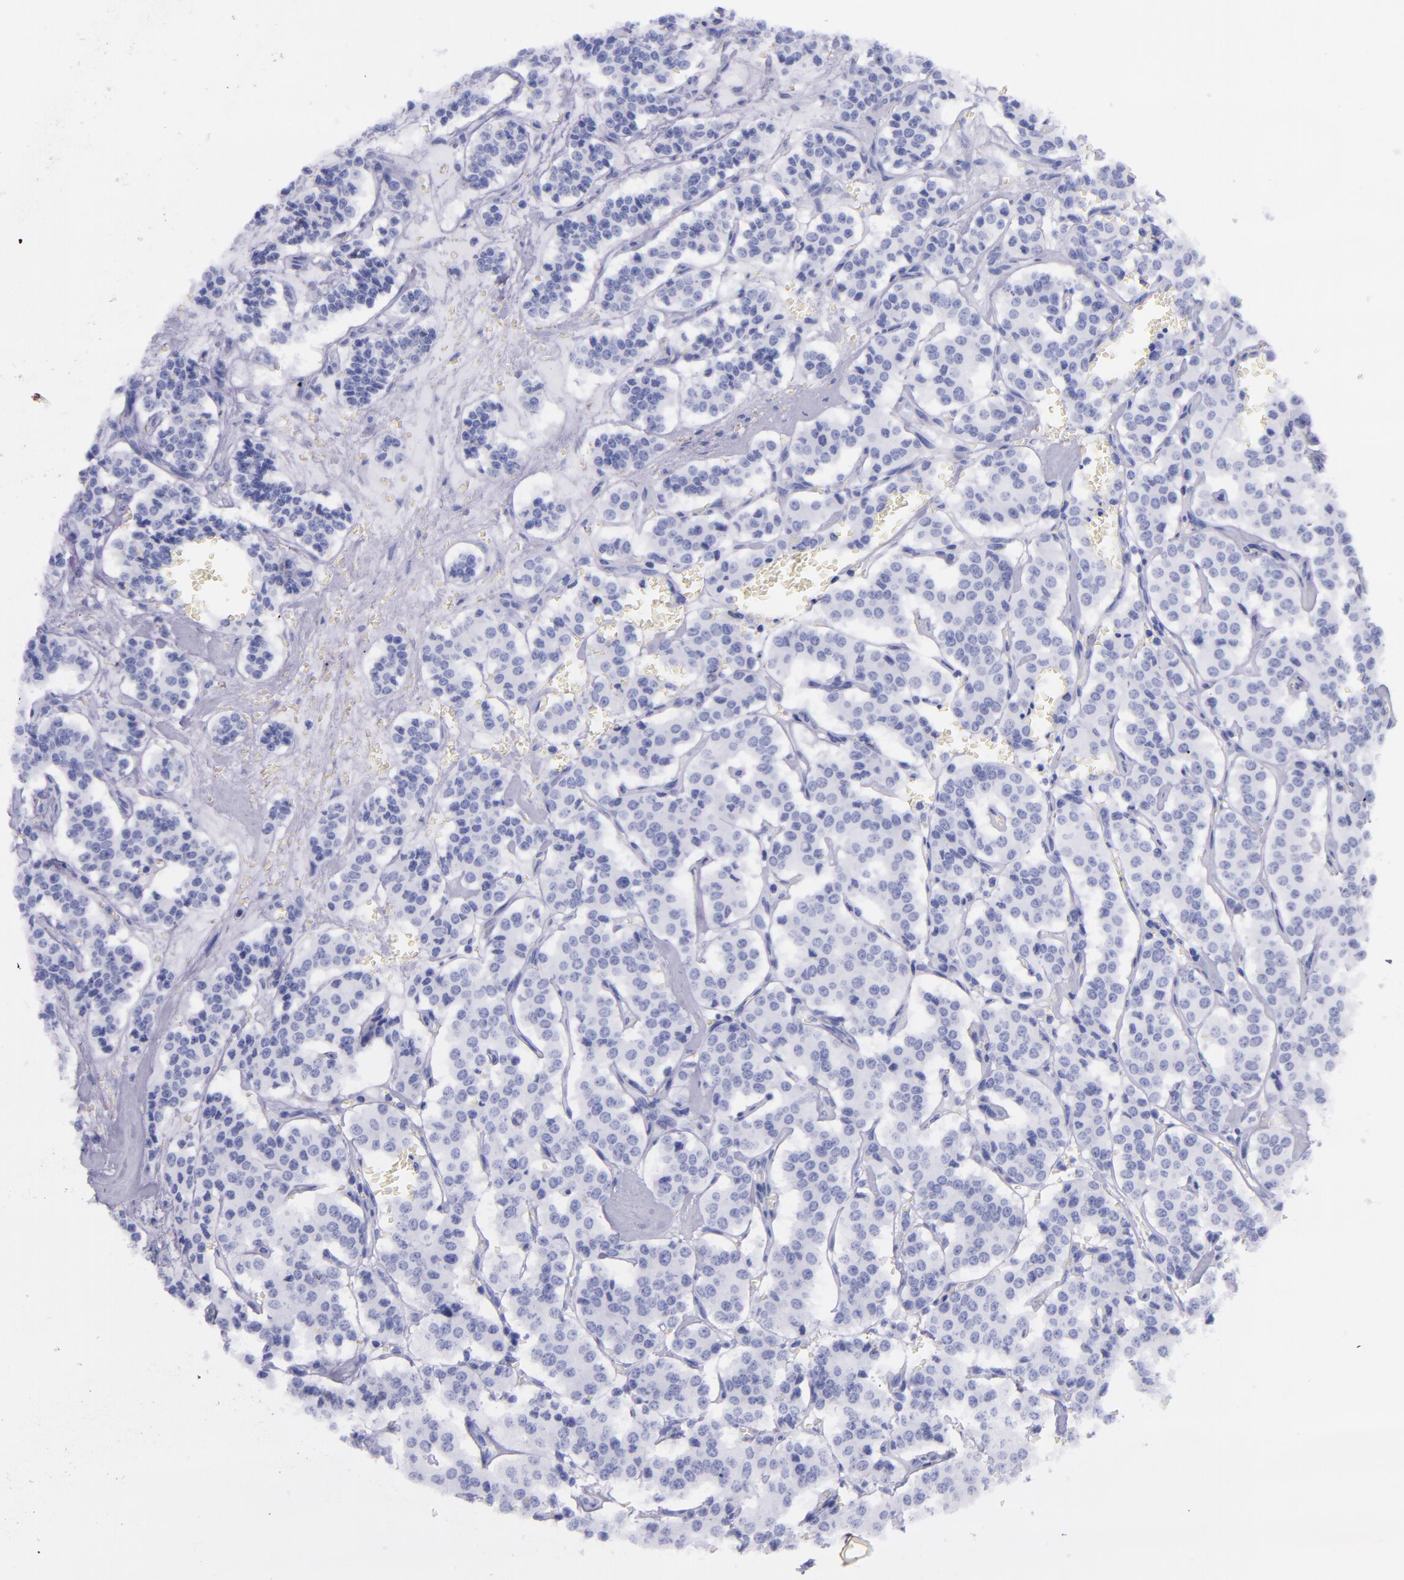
{"staining": {"intensity": "negative", "quantity": "none", "location": "none"}, "tissue": "carcinoid", "cell_type": "Tumor cells", "image_type": "cancer", "snomed": [{"axis": "morphology", "description": "Carcinoid, malignant, NOS"}, {"axis": "topography", "description": "Bronchus"}], "caption": "Tumor cells are negative for protein expression in human carcinoid (malignant).", "gene": "IVL", "patient": {"sex": "male", "age": 55}}